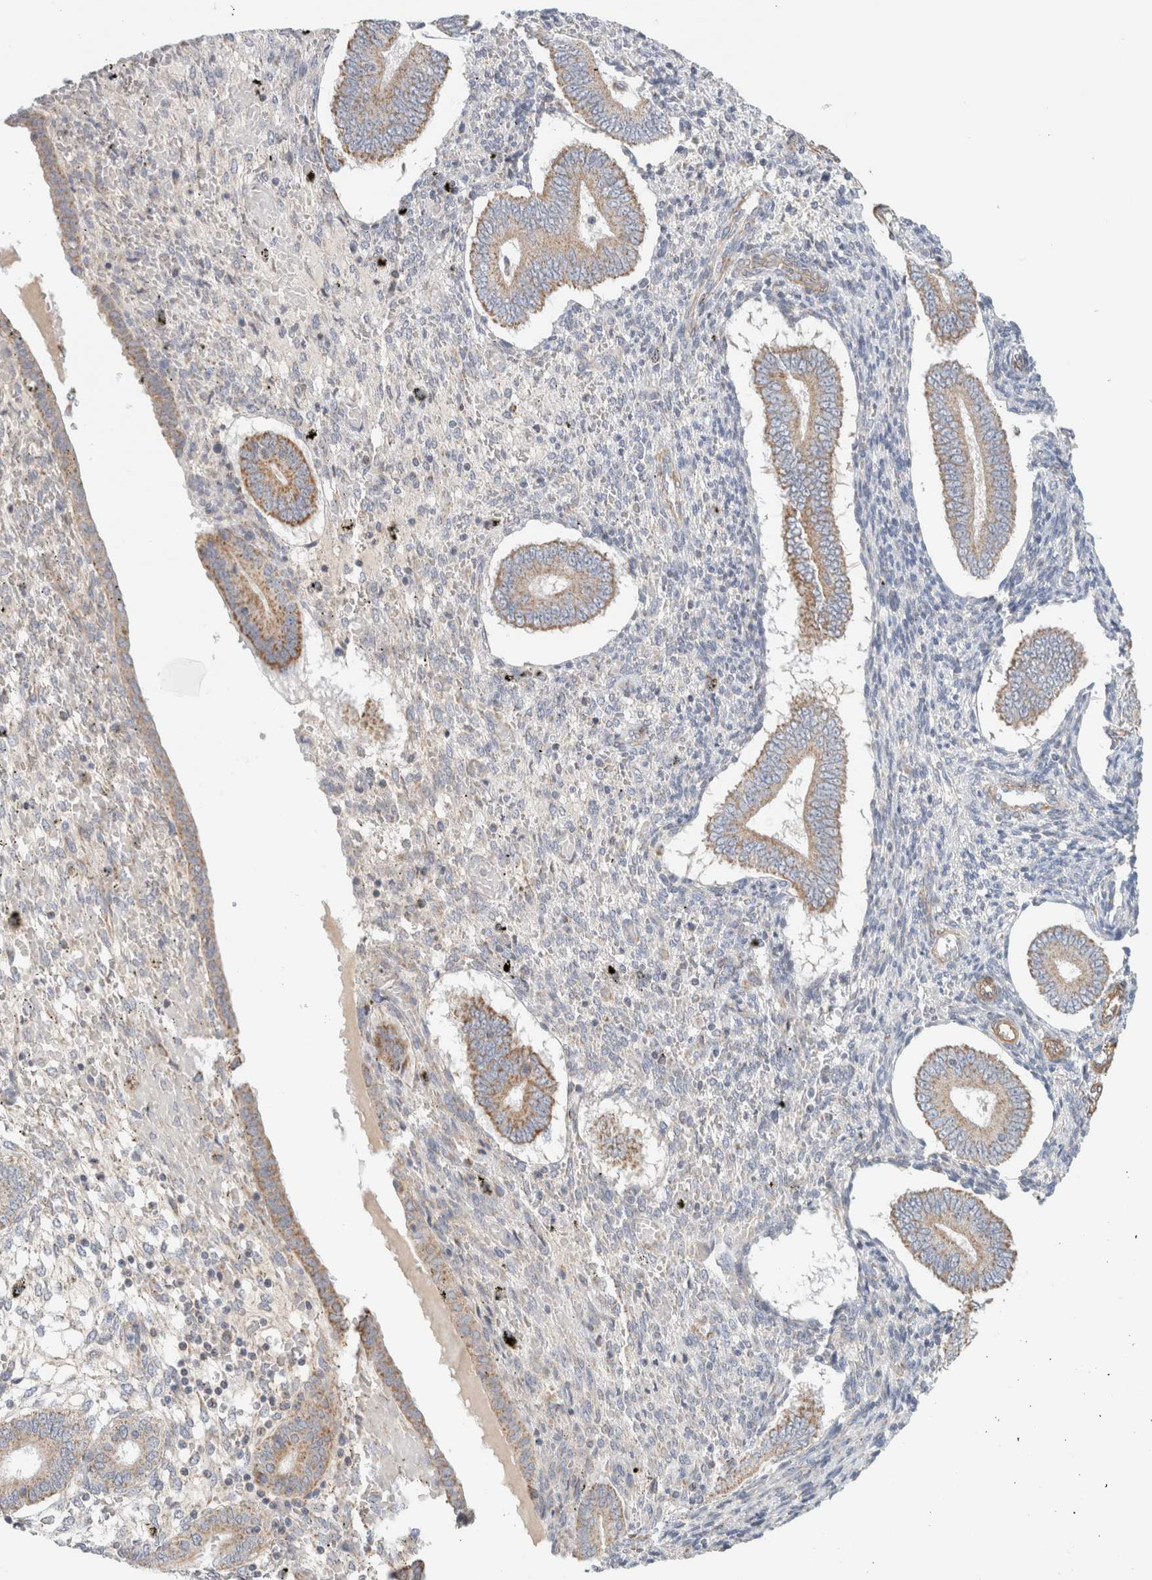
{"staining": {"intensity": "weak", "quantity": "<25%", "location": "cytoplasmic/membranous"}, "tissue": "endometrium", "cell_type": "Cells in endometrial stroma", "image_type": "normal", "snomed": [{"axis": "morphology", "description": "Normal tissue, NOS"}, {"axis": "topography", "description": "Endometrium"}], "caption": "Immunohistochemistry micrograph of unremarkable human endometrium stained for a protein (brown), which exhibits no staining in cells in endometrial stroma.", "gene": "MRM3", "patient": {"sex": "female", "age": 42}}